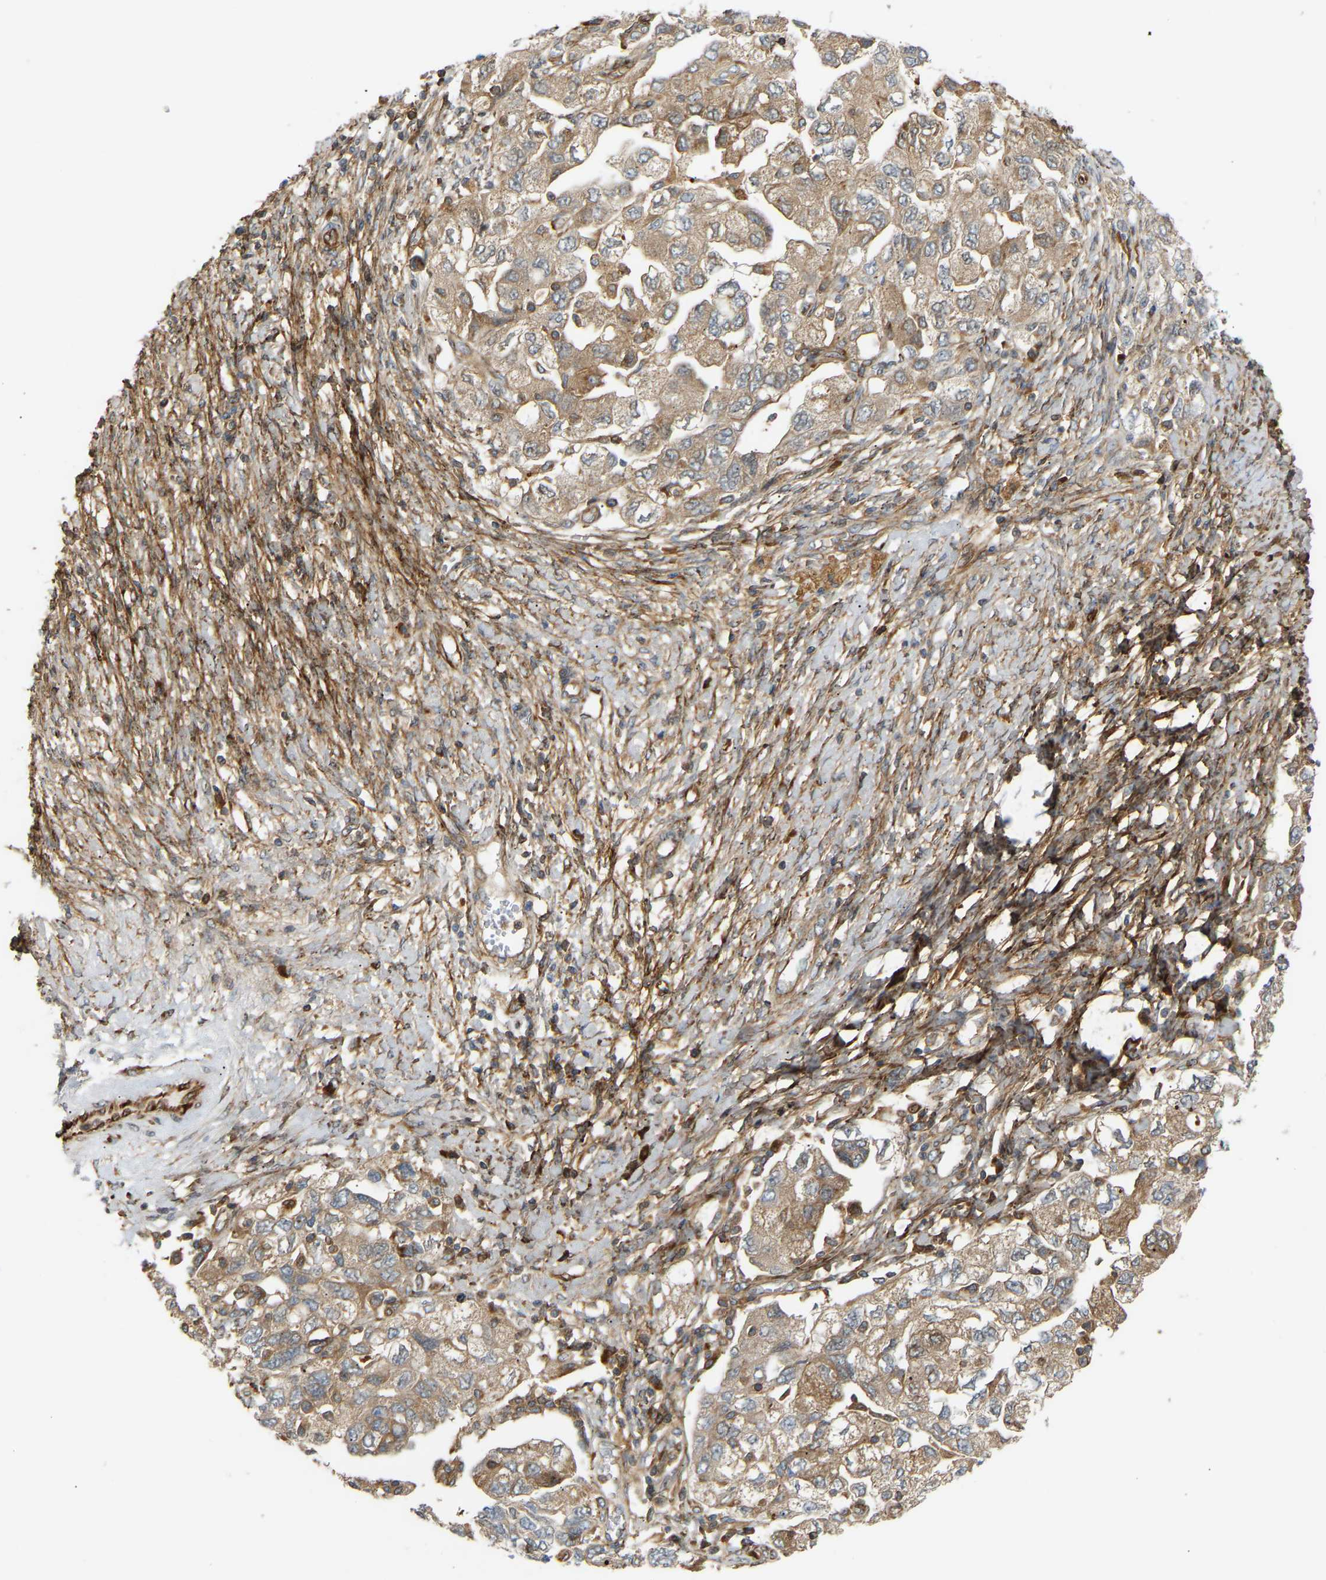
{"staining": {"intensity": "moderate", "quantity": ">75%", "location": "cytoplasmic/membranous"}, "tissue": "ovarian cancer", "cell_type": "Tumor cells", "image_type": "cancer", "snomed": [{"axis": "morphology", "description": "Carcinoma, NOS"}, {"axis": "morphology", "description": "Cystadenocarcinoma, serous, NOS"}, {"axis": "topography", "description": "Ovary"}], "caption": "This image reveals IHC staining of human ovarian cancer, with medium moderate cytoplasmic/membranous positivity in approximately >75% of tumor cells.", "gene": "PLCG2", "patient": {"sex": "female", "age": 69}}